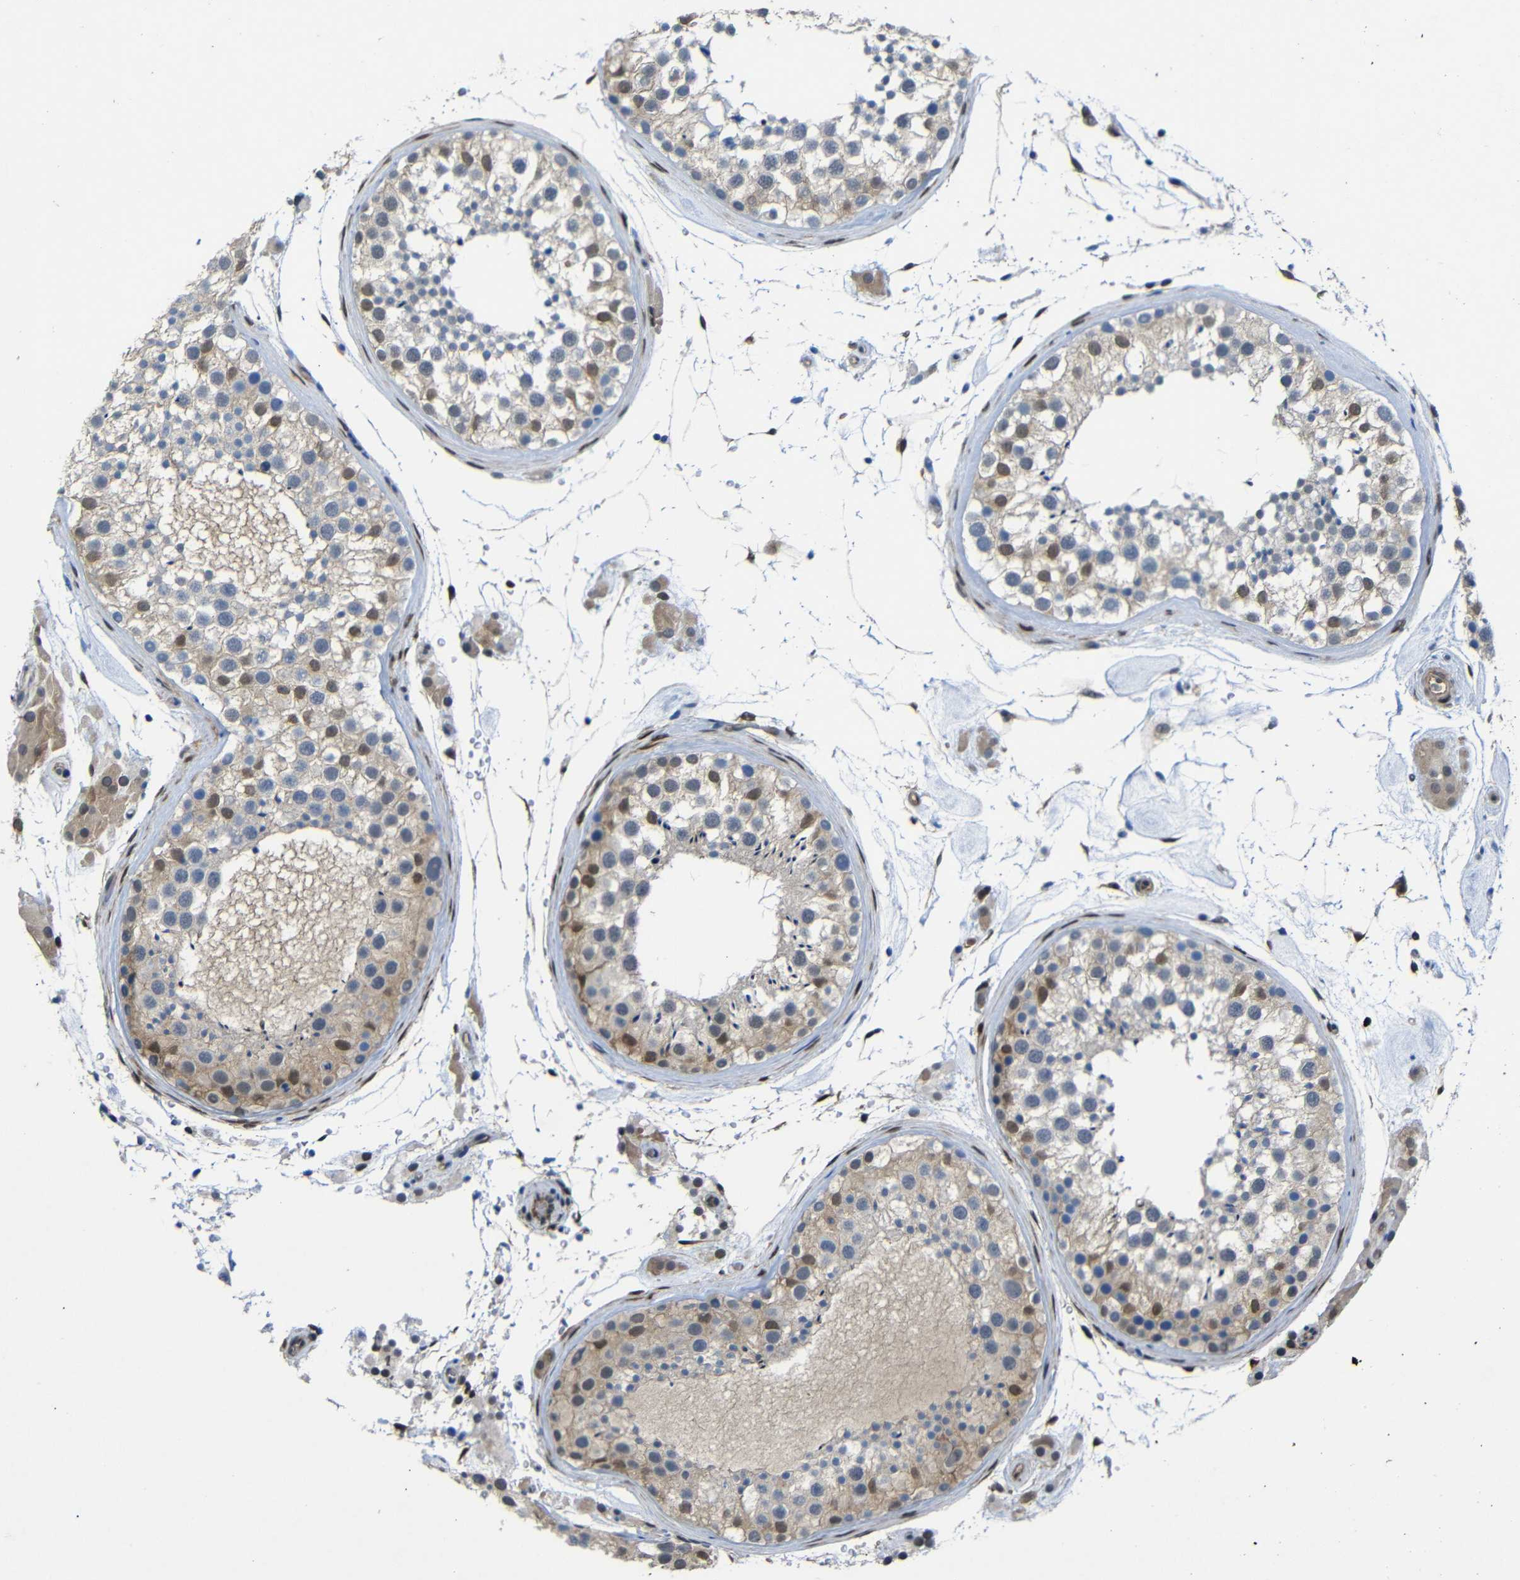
{"staining": {"intensity": "weak", "quantity": ">75%", "location": "cytoplasmic/membranous,nuclear"}, "tissue": "testis", "cell_type": "Cells in seminiferous ducts", "image_type": "normal", "snomed": [{"axis": "morphology", "description": "Normal tissue, NOS"}, {"axis": "topography", "description": "Testis"}], "caption": "Immunohistochemical staining of unremarkable testis shows >75% levels of weak cytoplasmic/membranous,nuclear protein expression in approximately >75% of cells in seminiferous ducts. (DAB IHC with brightfield microscopy, high magnification).", "gene": "YAP1", "patient": {"sex": "male", "age": 46}}